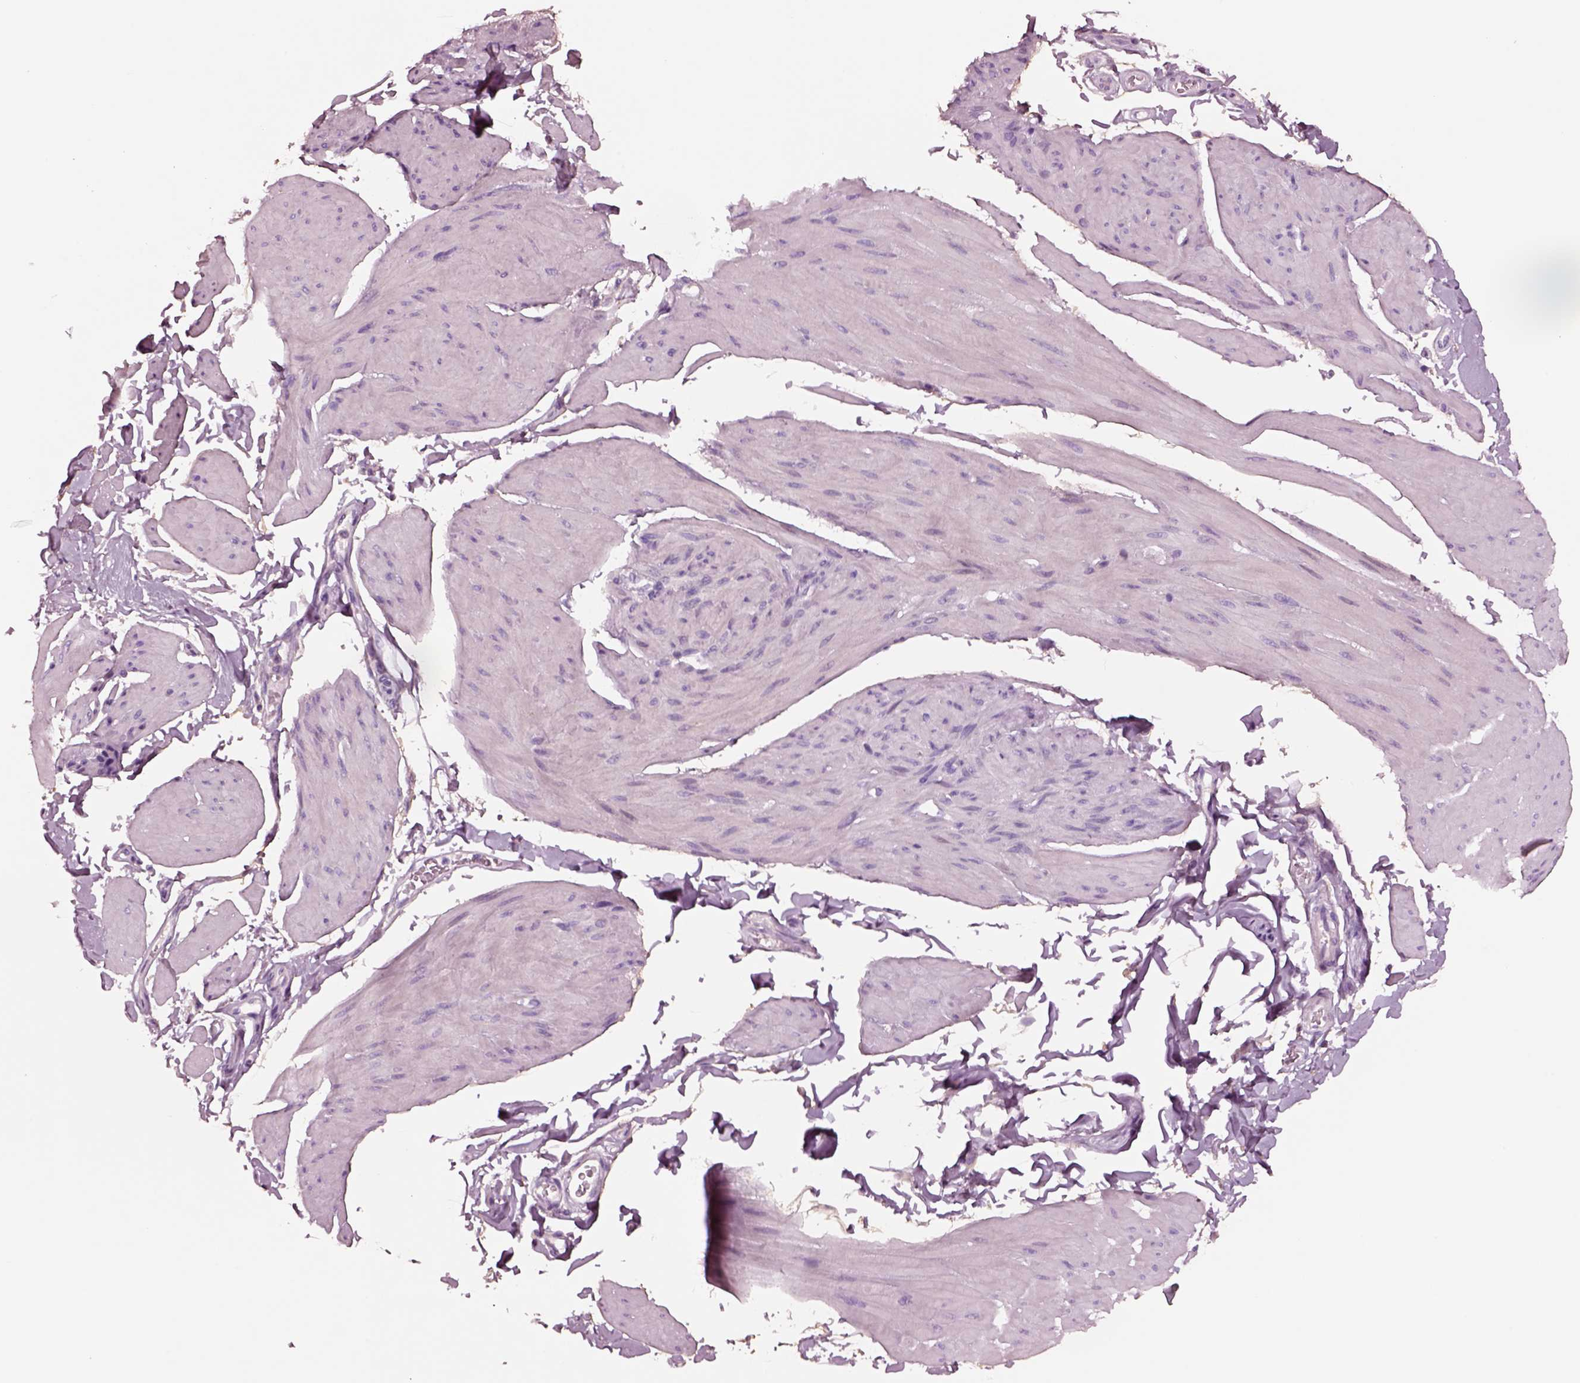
{"staining": {"intensity": "negative", "quantity": "none", "location": "none"}, "tissue": "smooth muscle", "cell_type": "Smooth muscle cells", "image_type": "normal", "snomed": [{"axis": "morphology", "description": "Normal tissue, NOS"}, {"axis": "topography", "description": "Adipose tissue"}, {"axis": "topography", "description": "Smooth muscle"}, {"axis": "topography", "description": "Peripheral nerve tissue"}], "caption": "DAB (3,3'-diaminobenzidine) immunohistochemical staining of benign smooth muscle shows no significant staining in smooth muscle cells. (Immunohistochemistry, brightfield microscopy, high magnification).", "gene": "NMRK2", "patient": {"sex": "male", "age": 83}}